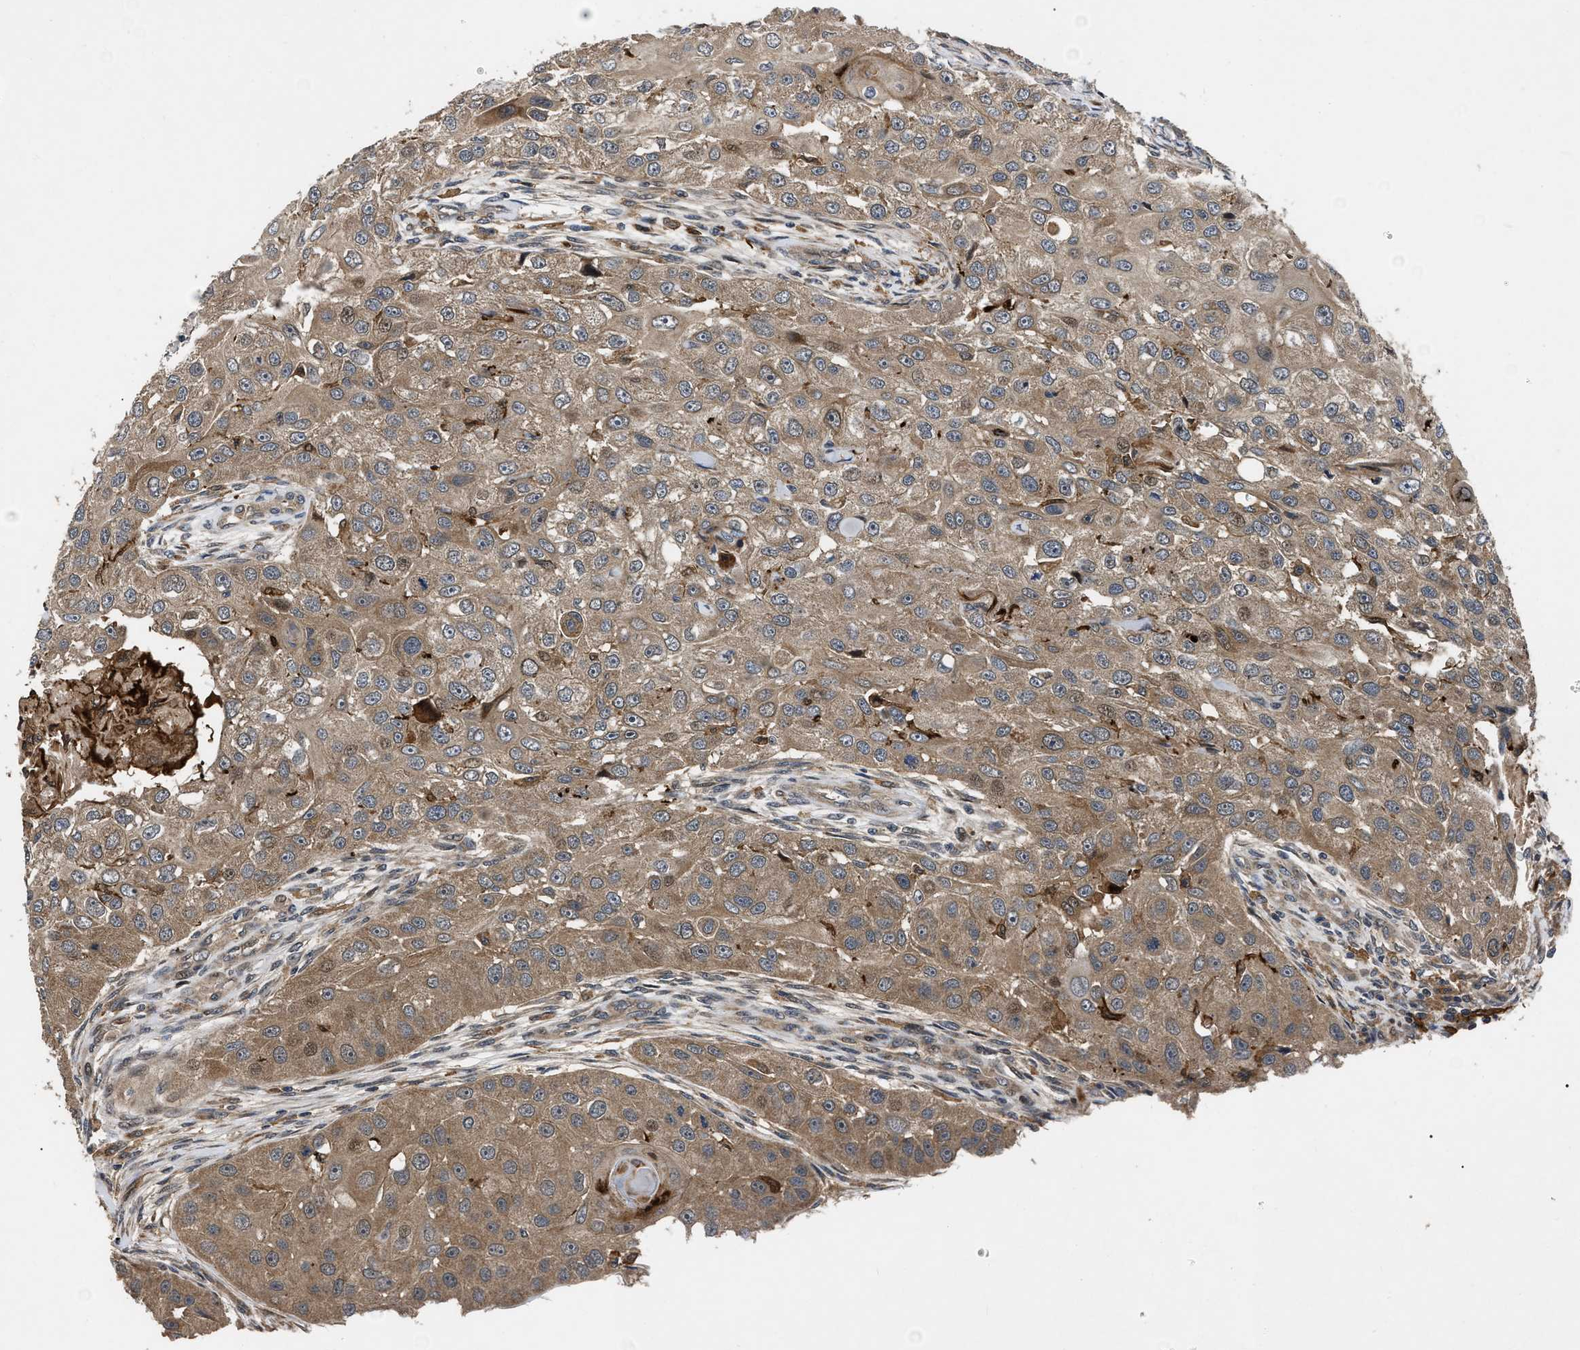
{"staining": {"intensity": "moderate", "quantity": ">75%", "location": "cytoplasmic/membranous"}, "tissue": "head and neck cancer", "cell_type": "Tumor cells", "image_type": "cancer", "snomed": [{"axis": "morphology", "description": "Normal tissue, NOS"}, {"axis": "morphology", "description": "Squamous cell carcinoma, NOS"}, {"axis": "topography", "description": "Skeletal muscle"}, {"axis": "topography", "description": "Head-Neck"}], "caption": "There is medium levels of moderate cytoplasmic/membranous positivity in tumor cells of head and neck cancer (squamous cell carcinoma), as demonstrated by immunohistochemical staining (brown color).", "gene": "PPWD1", "patient": {"sex": "male", "age": 51}}